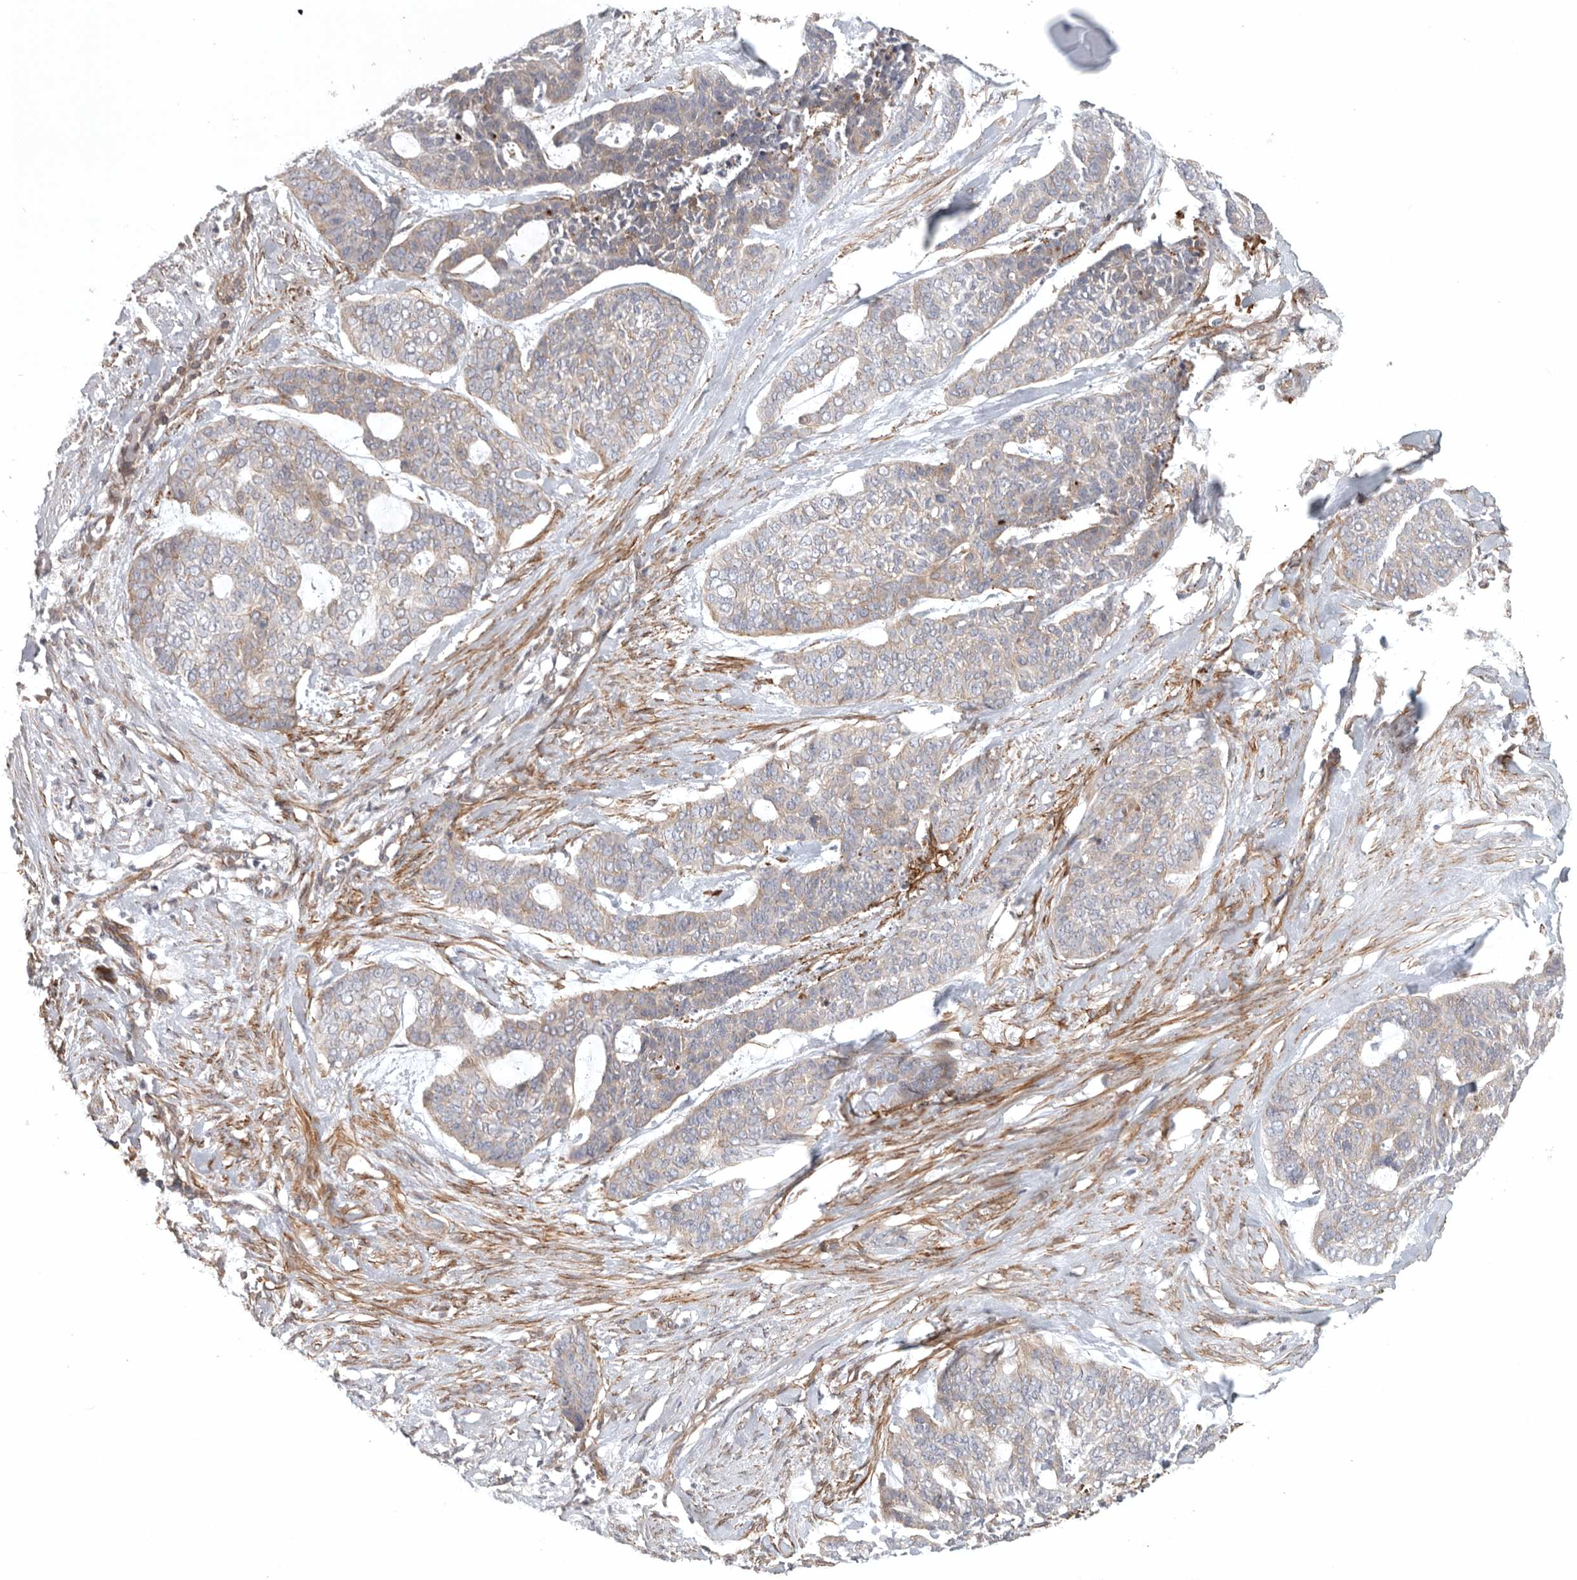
{"staining": {"intensity": "weak", "quantity": ">75%", "location": "cytoplasmic/membranous"}, "tissue": "skin cancer", "cell_type": "Tumor cells", "image_type": "cancer", "snomed": [{"axis": "morphology", "description": "Basal cell carcinoma"}, {"axis": "topography", "description": "Skin"}], "caption": "Immunohistochemistry (IHC) micrograph of human basal cell carcinoma (skin) stained for a protein (brown), which reveals low levels of weak cytoplasmic/membranous positivity in approximately >75% of tumor cells.", "gene": "LONRF1", "patient": {"sex": "female", "age": 64}}